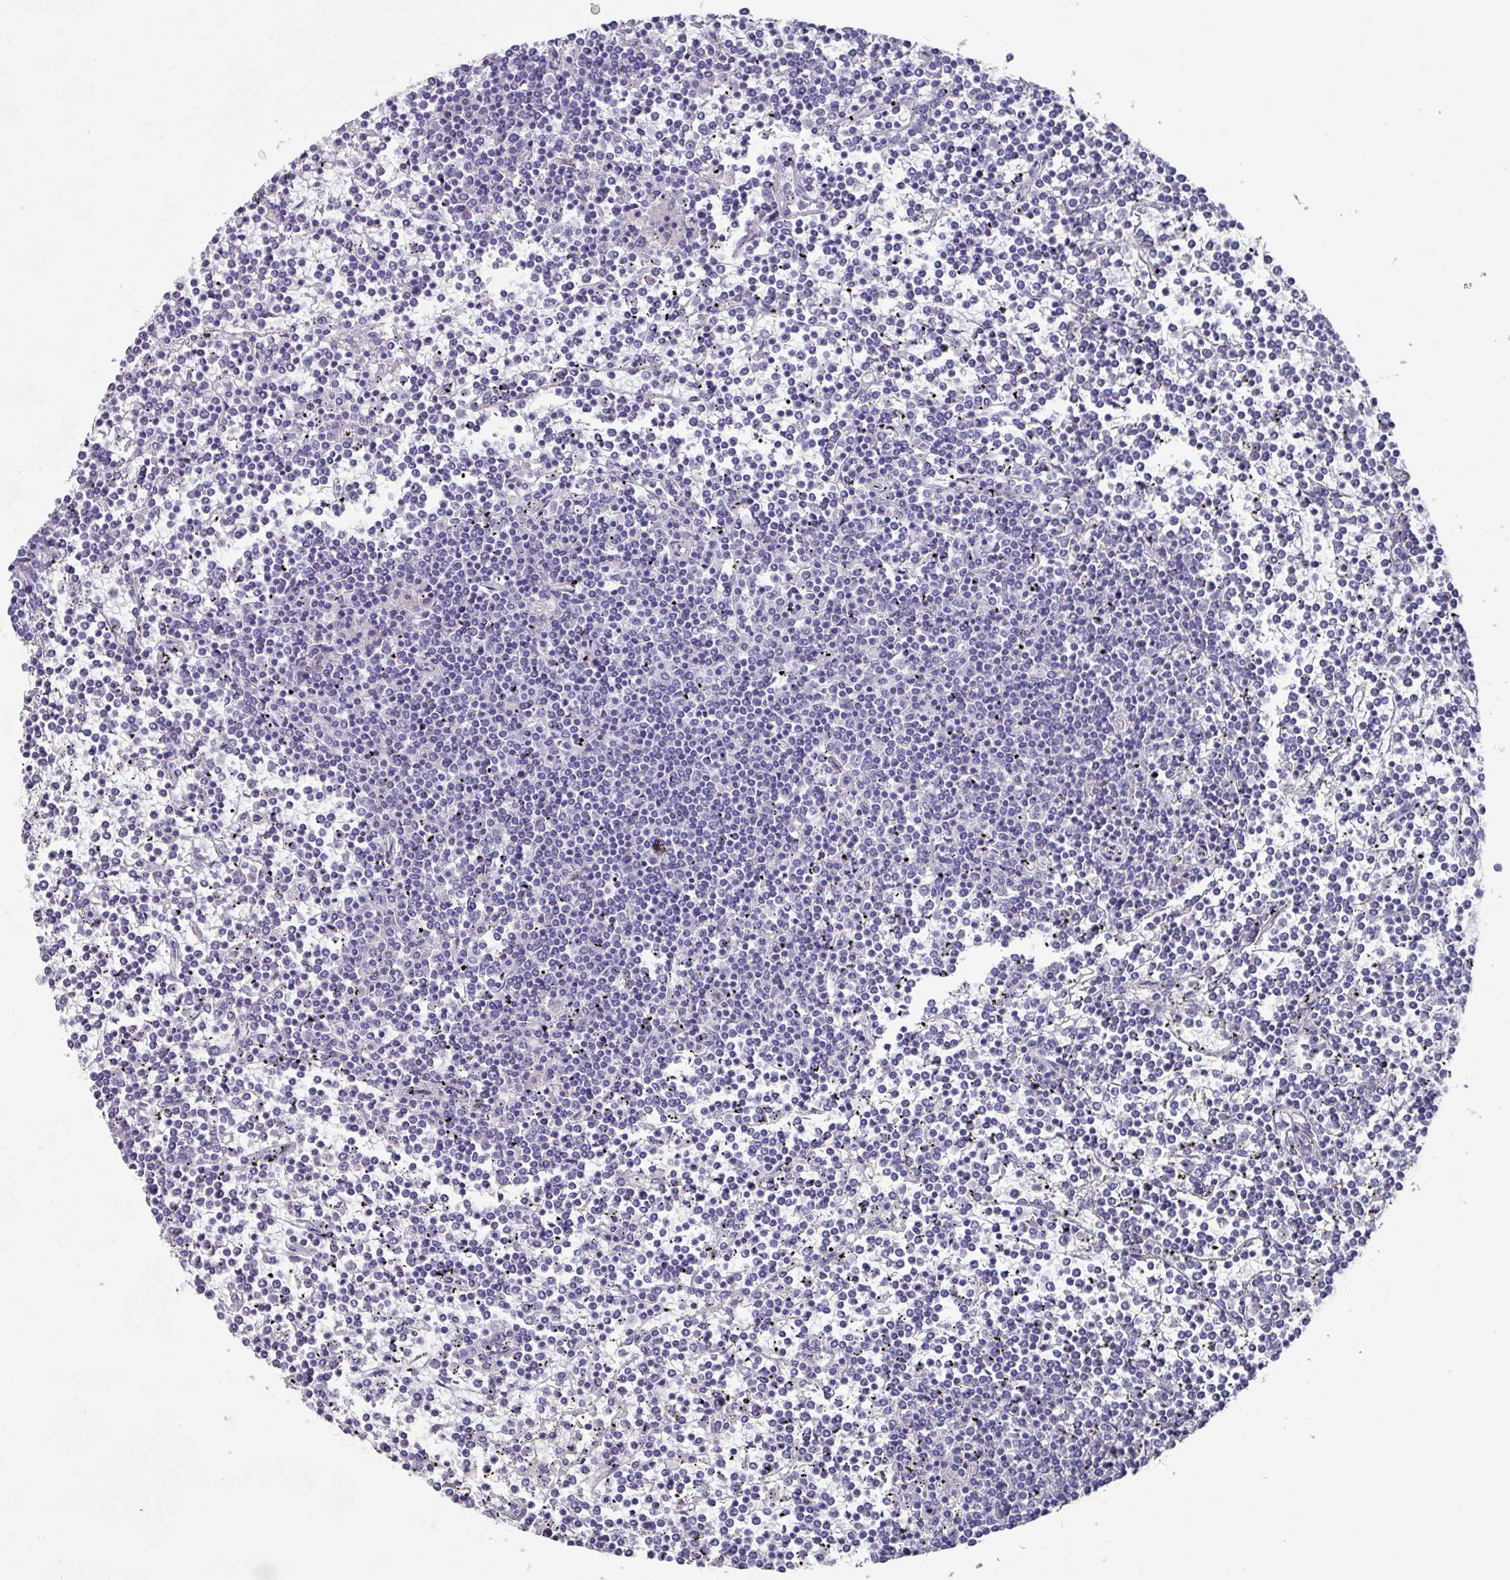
{"staining": {"intensity": "negative", "quantity": "none", "location": "none"}, "tissue": "lymphoma", "cell_type": "Tumor cells", "image_type": "cancer", "snomed": [{"axis": "morphology", "description": "Malignant lymphoma, non-Hodgkin's type, Low grade"}, {"axis": "topography", "description": "Spleen"}], "caption": "Malignant lymphoma, non-Hodgkin's type (low-grade) was stained to show a protein in brown. There is no significant expression in tumor cells. (Immunohistochemistry (ihc), brightfield microscopy, high magnification).", "gene": "DAZL", "patient": {"sex": "female", "age": 19}}